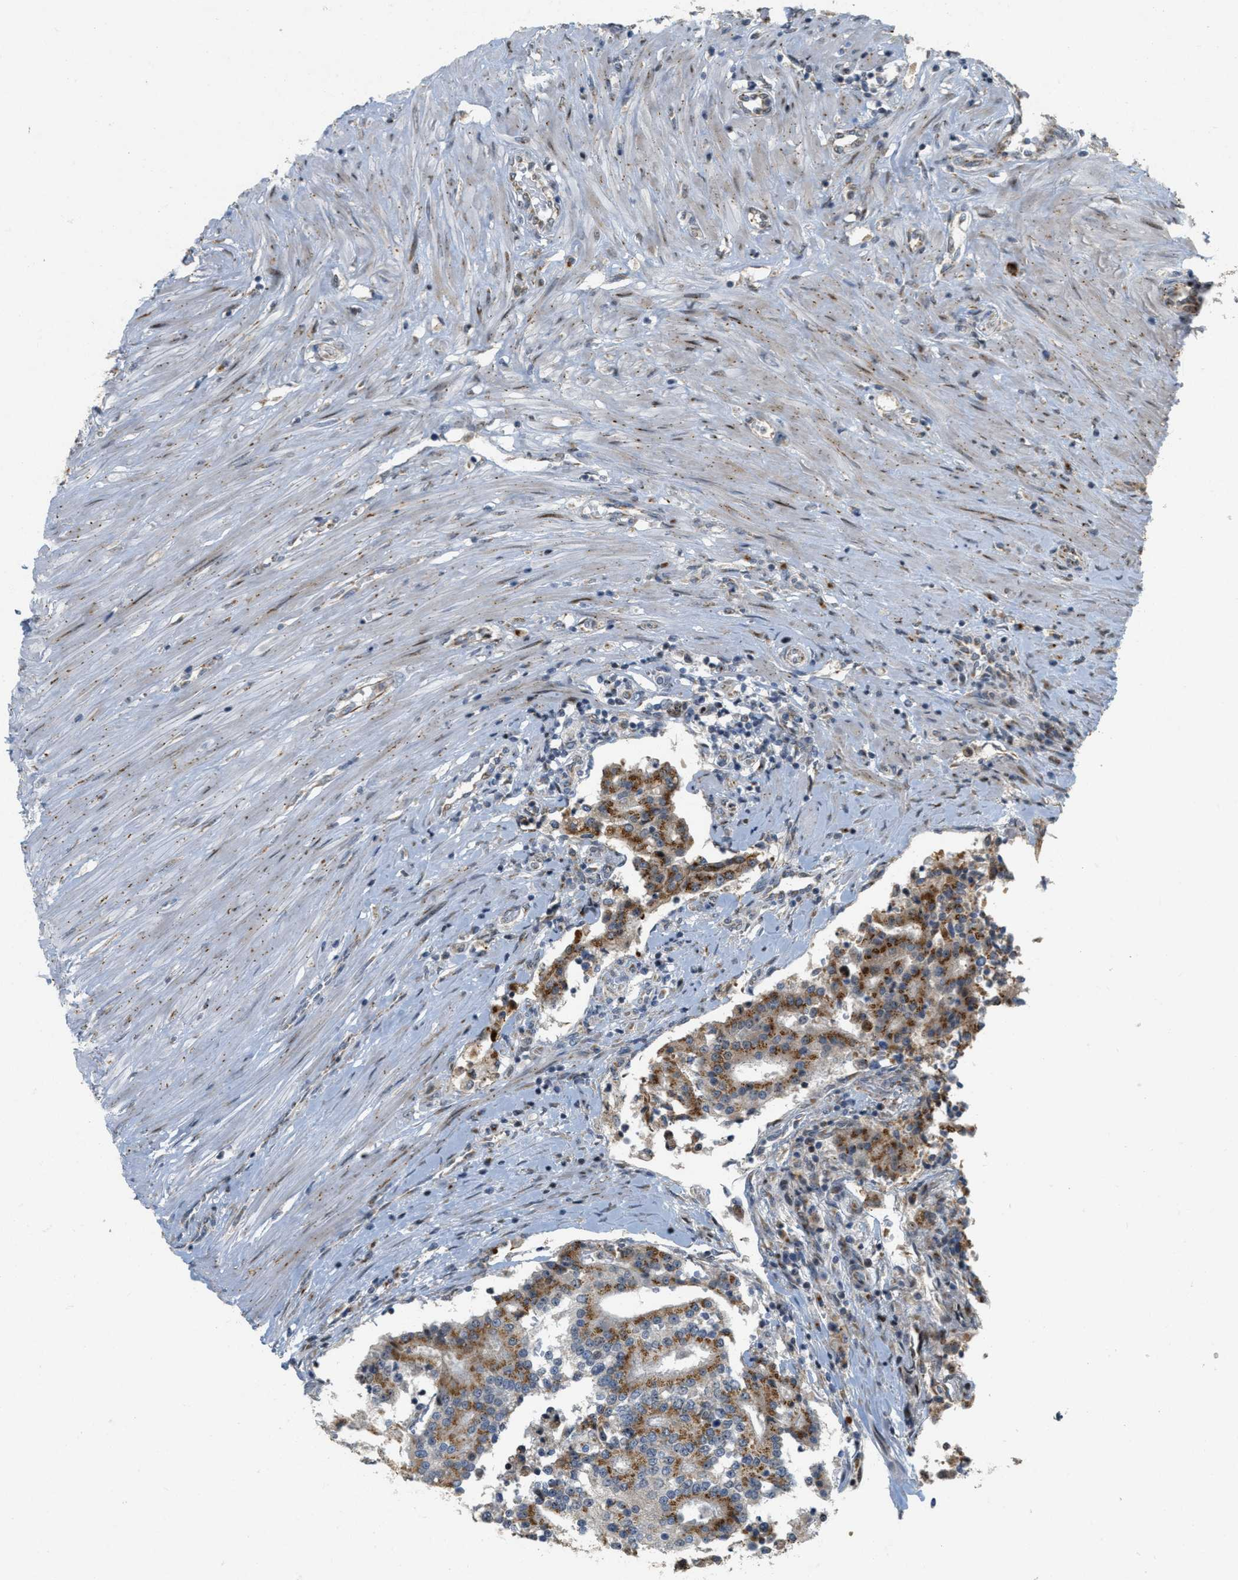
{"staining": {"intensity": "moderate", "quantity": ">75%", "location": "cytoplasmic/membranous"}, "tissue": "seminal vesicle", "cell_type": "Glandular cells", "image_type": "normal", "snomed": [{"axis": "morphology", "description": "Normal tissue, NOS"}, {"axis": "morphology", "description": "Adenocarcinoma, High grade"}, {"axis": "topography", "description": "Prostate"}, {"axis": "topography", "description": "Seminal veicle"}], "caption": "Seminal vesicle stained with a brown dye shows moderate cytoplasmic/membranous positive staining in about >75% of glandular cells.", "gene": "ZFPL1", "patient": {"sex": "male", "age": 55}}